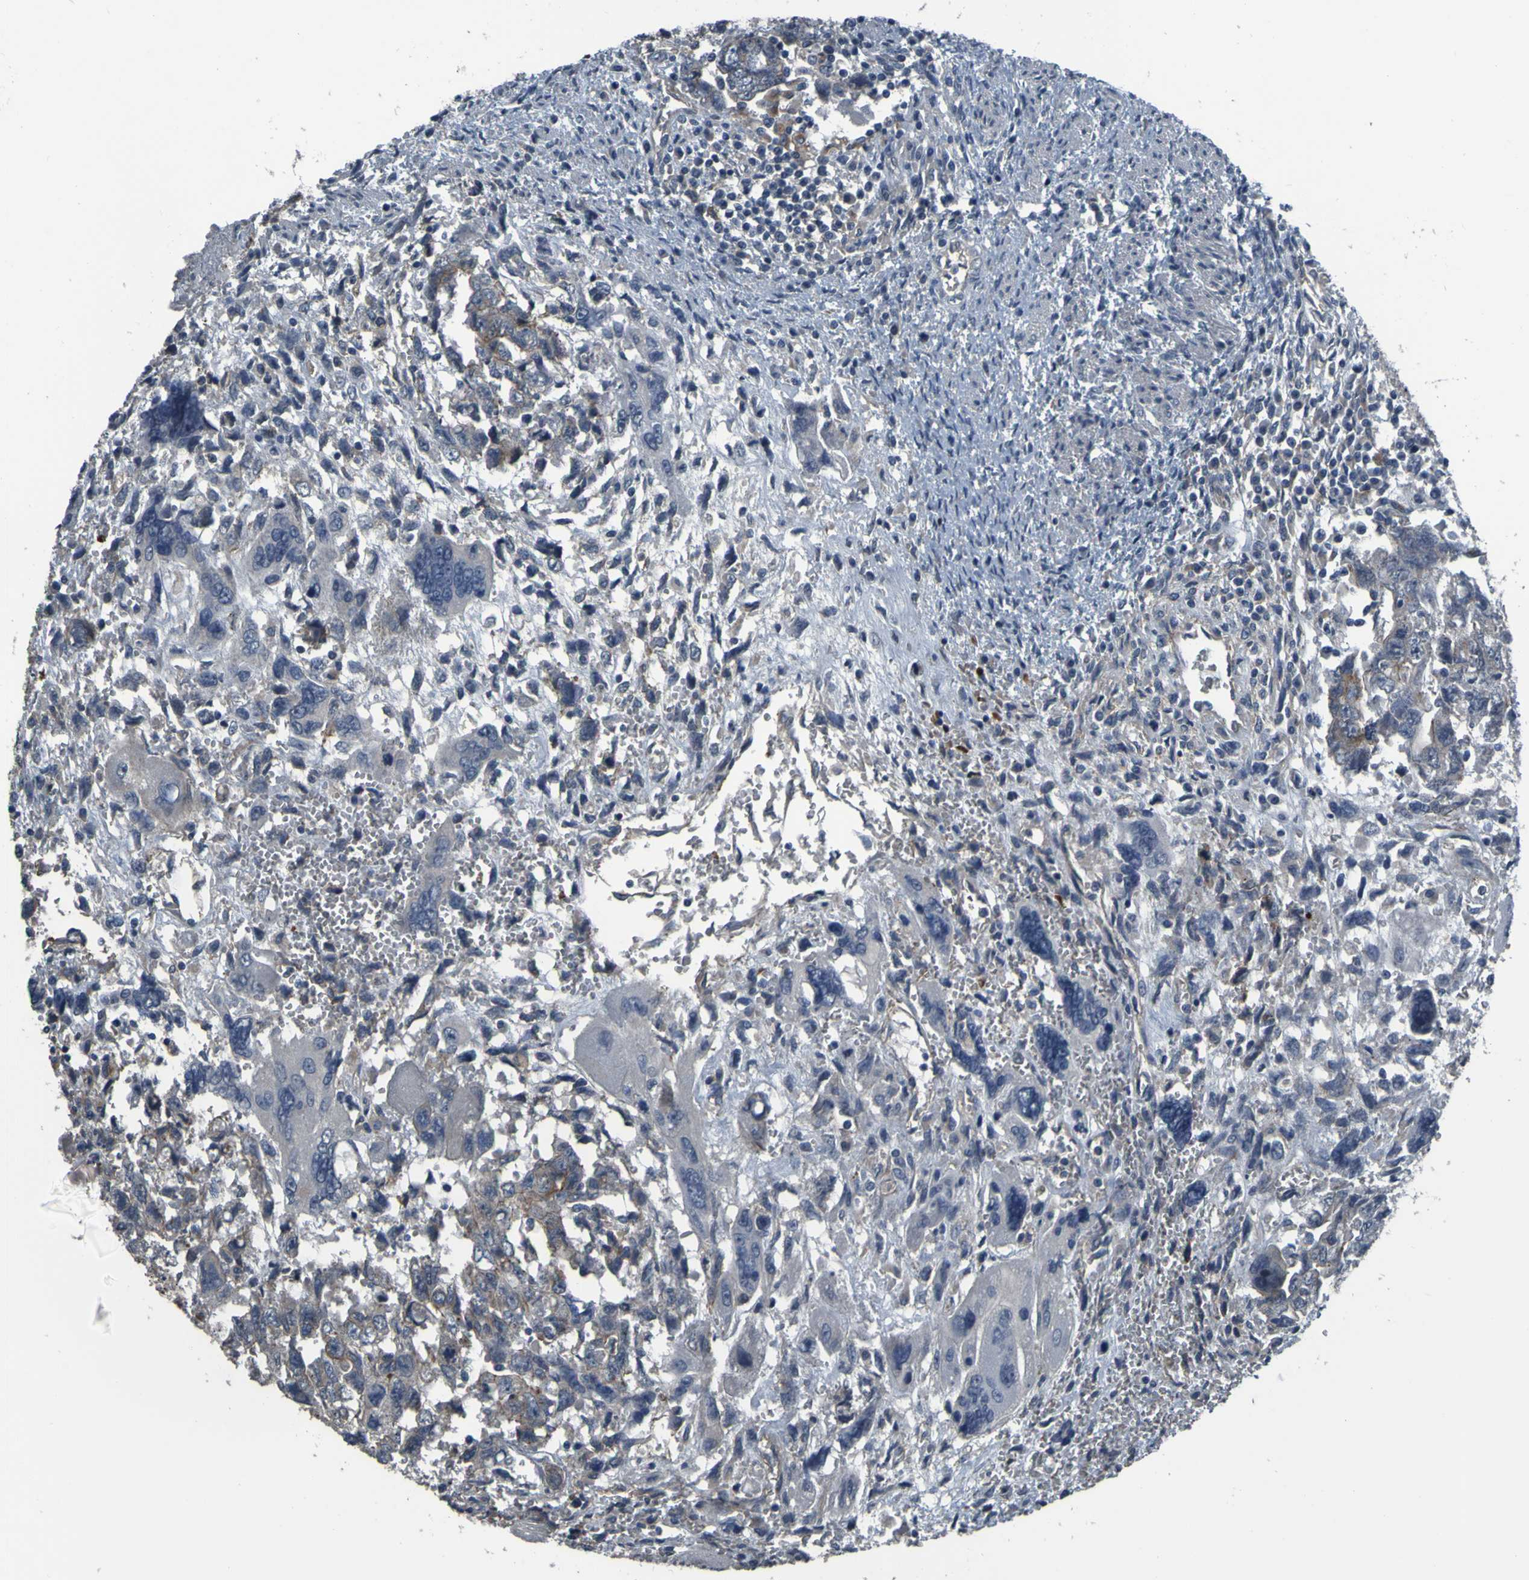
{"staining": {"intensity": "weak", "quantity": "25%-75%", "location": "cytoplasmic/membranous"}, "tissue": "testis cancer", "cell_type": "Tumor cells", "image_type": "cancer", "snomed": [{"axis": "morphology", "description": "Carcinoma, Embryonal, NOS"}, {"axis": "topography", "description": "Testis"}], "caption": "The micrograph shows staining of embryonal carcinoma (testis), revealing weak cytoplasmic/membranous protein expression (brown color) within tumor cells.", "gene": "GRAMD1A", "patient": {"sex": "male", "age": 28}}